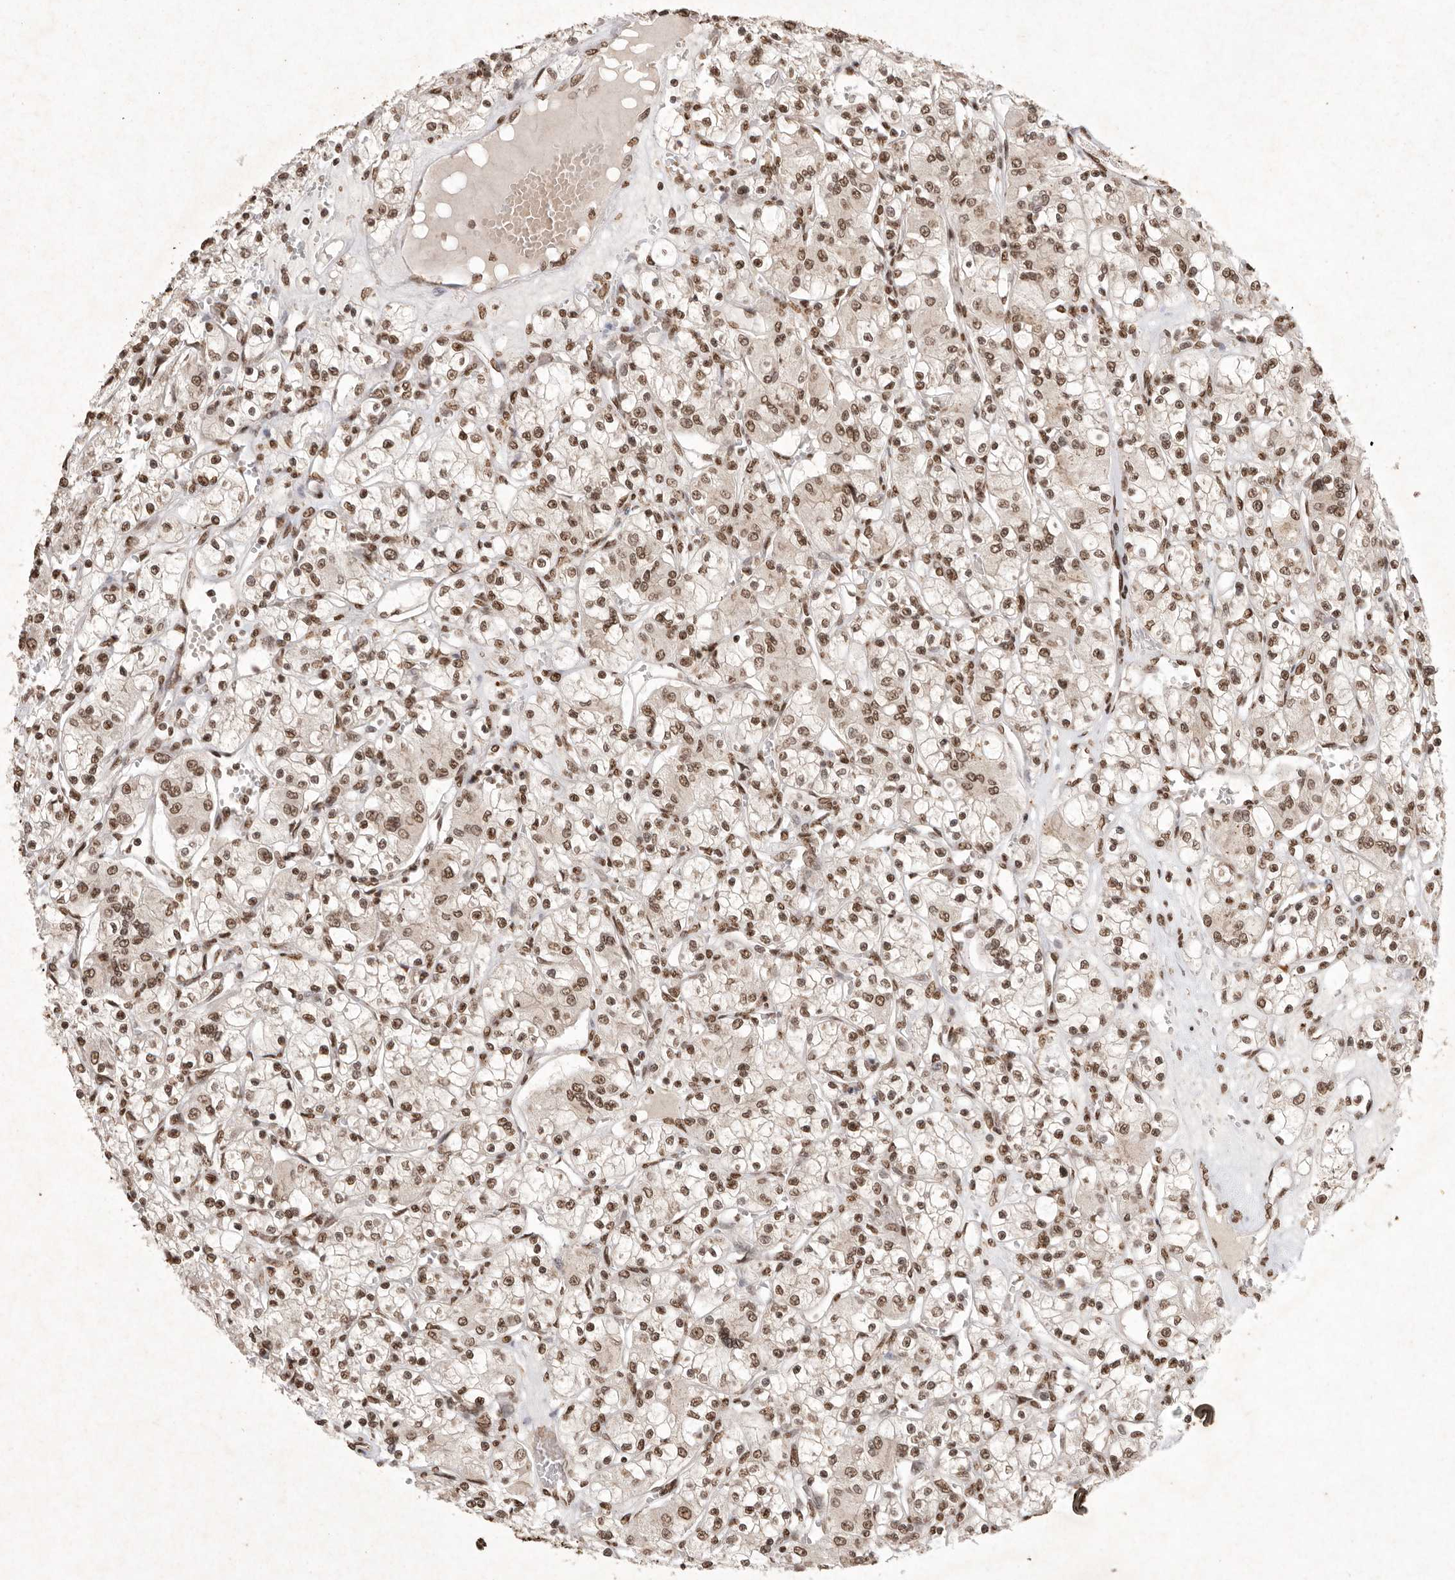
{"staining": {"intensity": "moderate", "quantity": ">75%", "location": "nuclear"}, "tissue": "renal cancer", "cell_type": "Tumor cells", "image_type": "cancer", "snomed": [{"axis": "morphology", "description": "Adenocarcinoma, NOS"}, {"axis": "topography", "description": "Kidney"}], "caption": "High-magnification brightfield microscopy of renal cancer (adenocarcinoma) stained with DAB (brown) and counterstained with hematoxylin (blue). tumor cells exhibit moderate nuclear expression is appreciated in about>75% of cells.", "gene": "NKX3-2", "patient": {"sex": "female", "age": 59}}